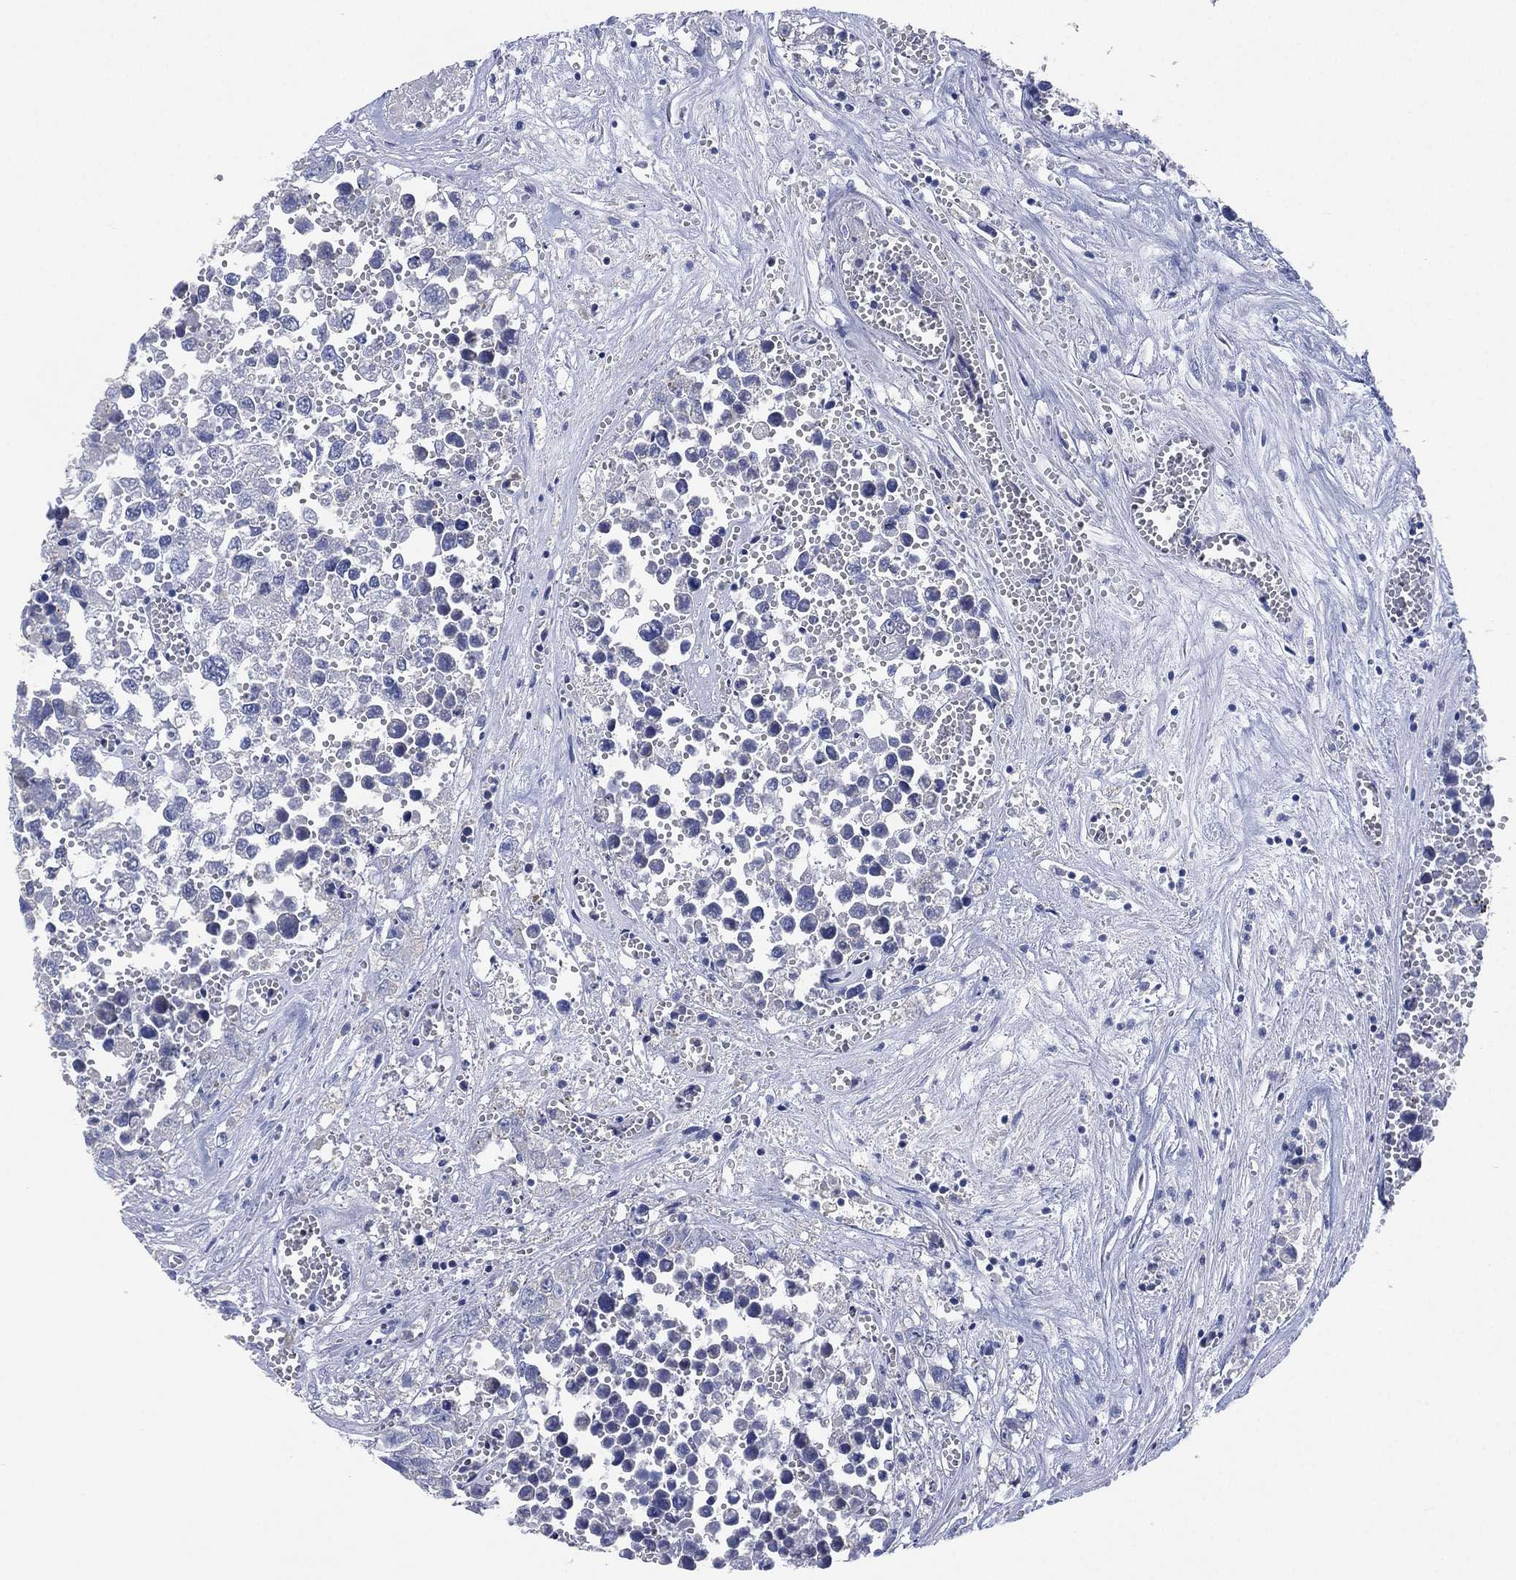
{"staining": {"intensity": "negative", "quantity": "none", "location": "none"}, "tissue": "testis cancer", "cell_type": "Tumor cells", "image_type": "cancer", "snomed": [{"axis": "morphology", "description": "Seminoma, NOS"}, {"axis": "morphology", "description": "Carcinoma, Embryonal, NOS"}, {"axis": "topography", "description": "Testis"}], "caption": "Immunohistochemistry (IHC) of testis cancer (seminoma) demonstrates no staining in tumor cells.", "gene": "CHRNA3", "patient": {"sex": "male", "age": 22}}